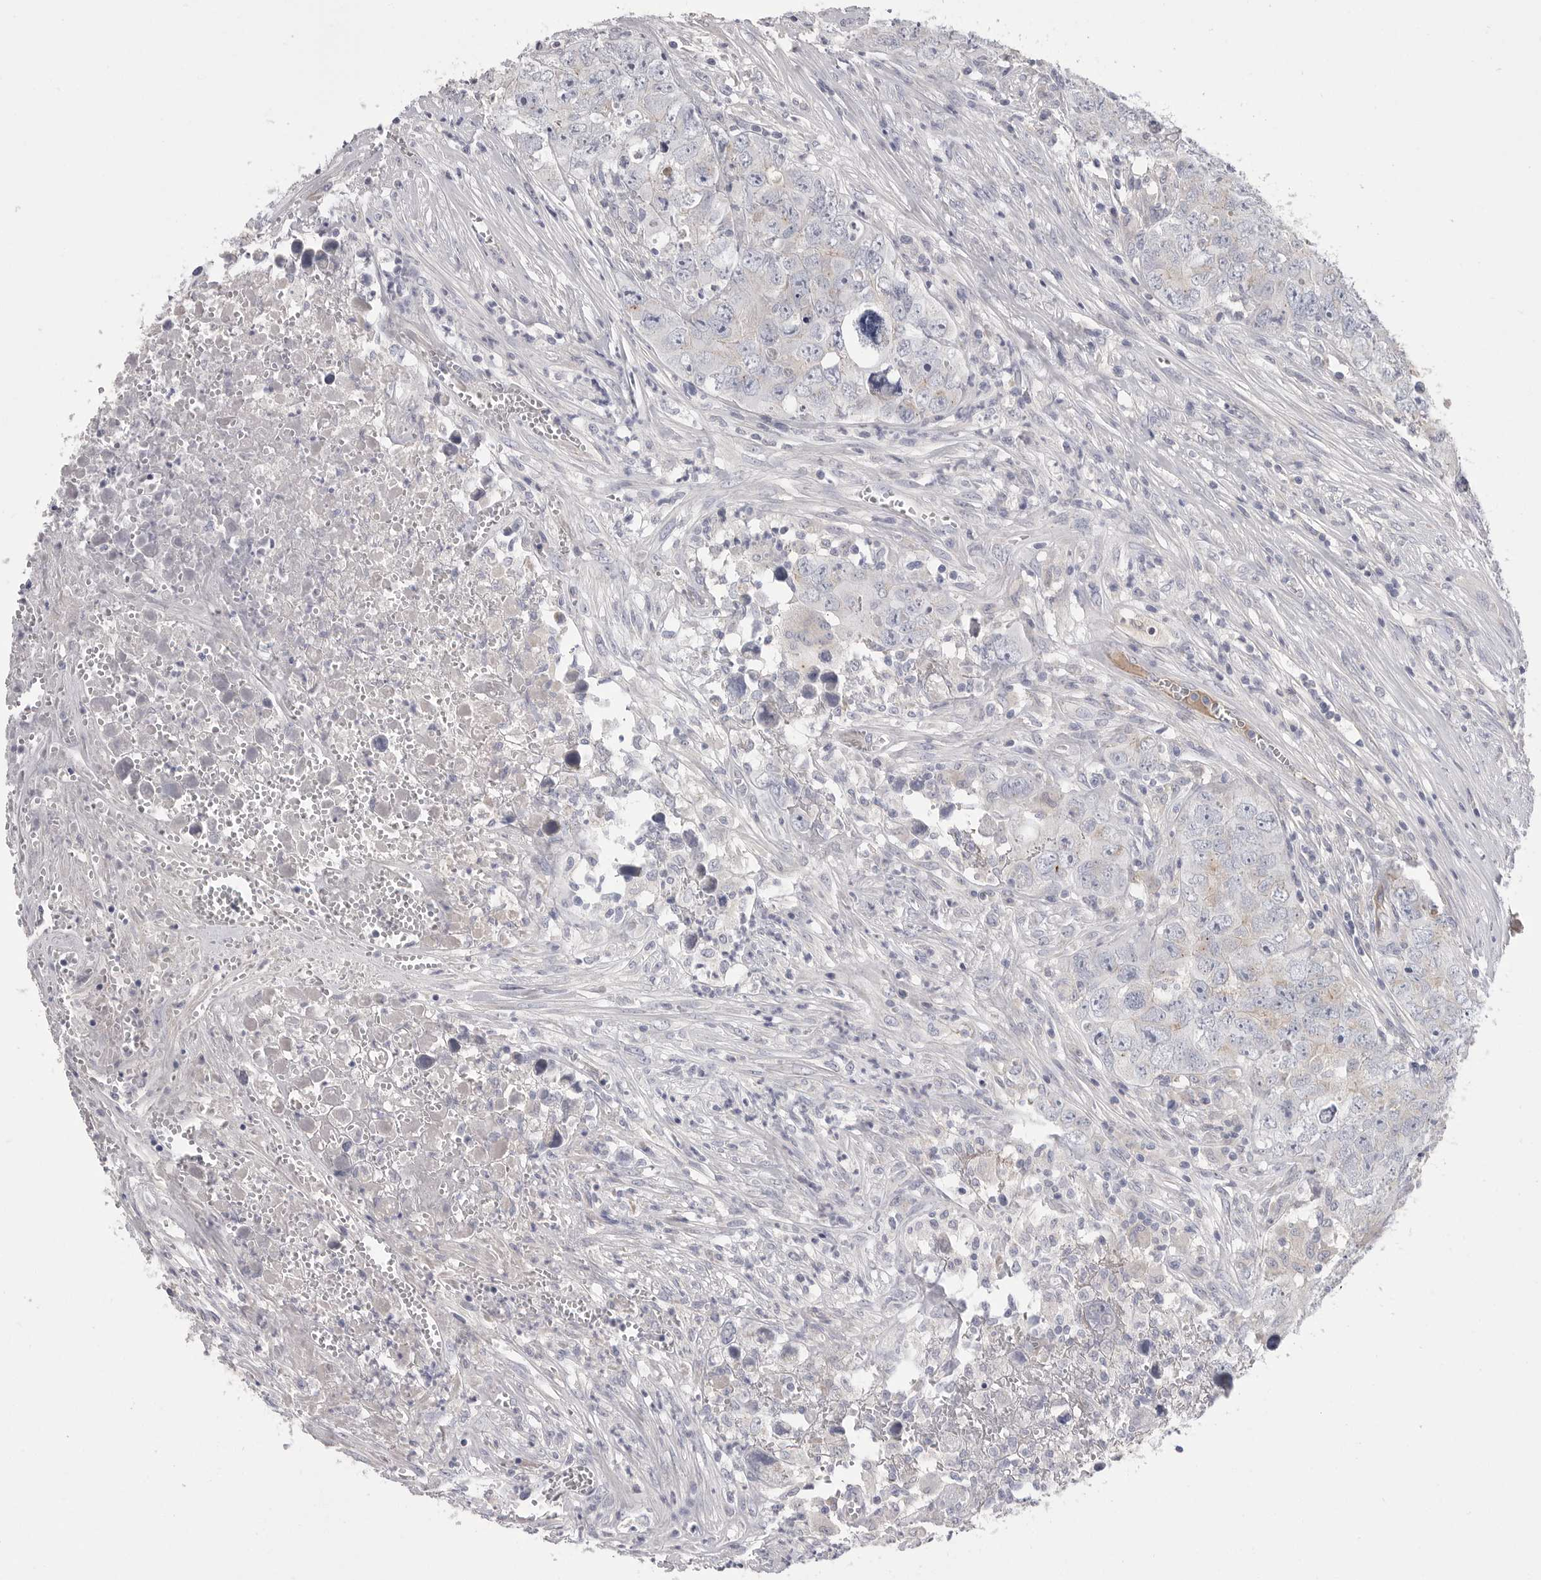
{"staining": {"intensity": "negative", "quantity": "none", "location": "none"}, "tissue": "testis cancer", "cell_type": "Tumor cells", "image_type": "cancer", "snomed": [{"axis": "morphology", "description": "Seminoma, NOS"}, {"axis": "morphology", "description": "Carcinoma, Embryonal, NOS"}, {"axis": "topography", "description": "Testis"}], "caption": "A micrograph of human testis cancer is negative for staining in tumor cells. The staining is performed using DAB brown chromogen with nuclei counter-stained in using hematoxylin.", "gene": "SDC3", "patient": {"sex": "male", "age": 43}}